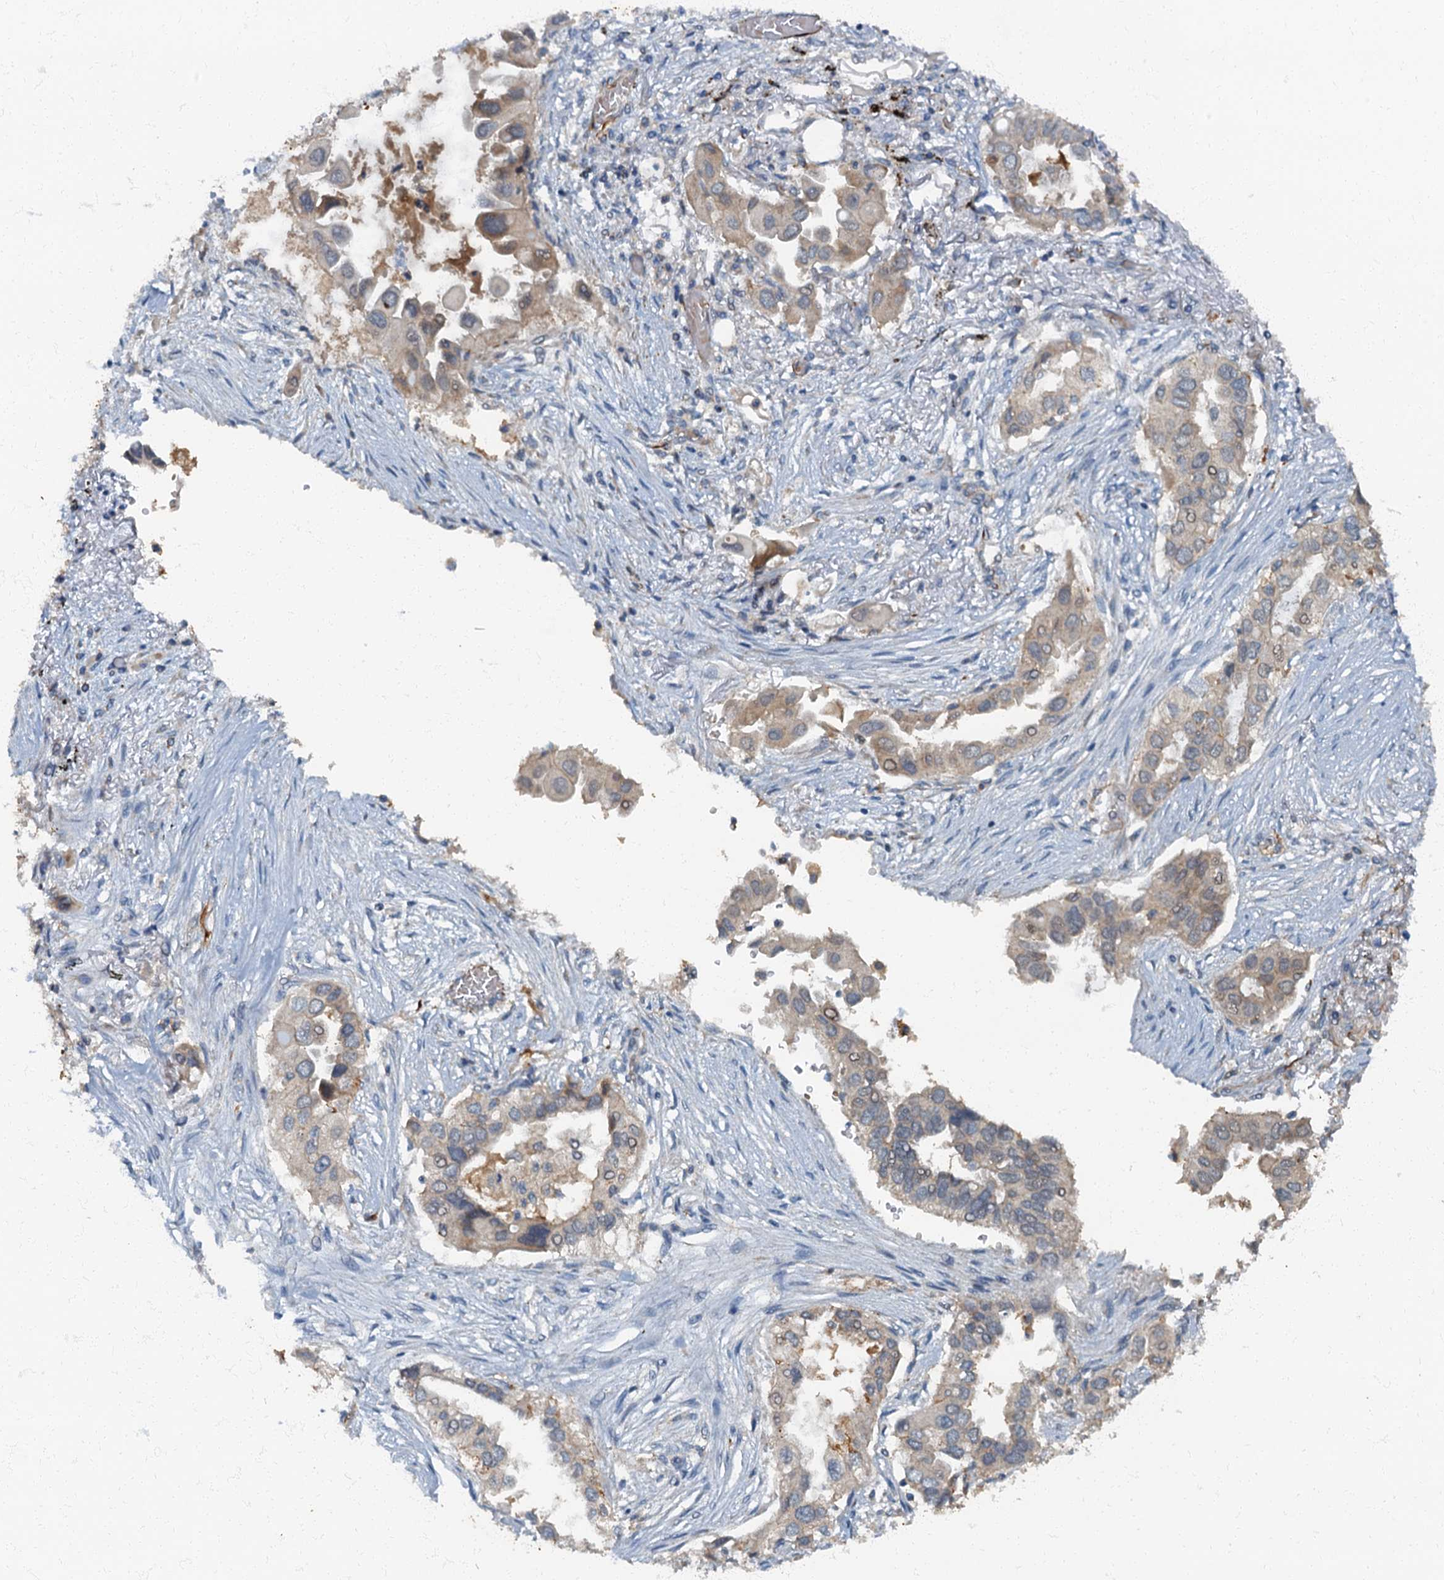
{"staining": {"intensity": "weak", "quantity": "<25%", "location": "cytoplasmic/membranous"}, "tissue": "lung cancer", "cell_type": "Tumor cells", "image_type": "cancer", "snomed": [{"axis": "morphology", "description": "Adenocarcinoma, NOS"}, {"axis": "topography", "description": "Lung"}], "caption": "Tumor cells show no significant protein staining in lung cancer (adenocarcinoma). (DAB IHC visualized using brightfield microscopy, high magnification).", "gene": "ARL11", "patient": {"sex": "female", "age": 76}}